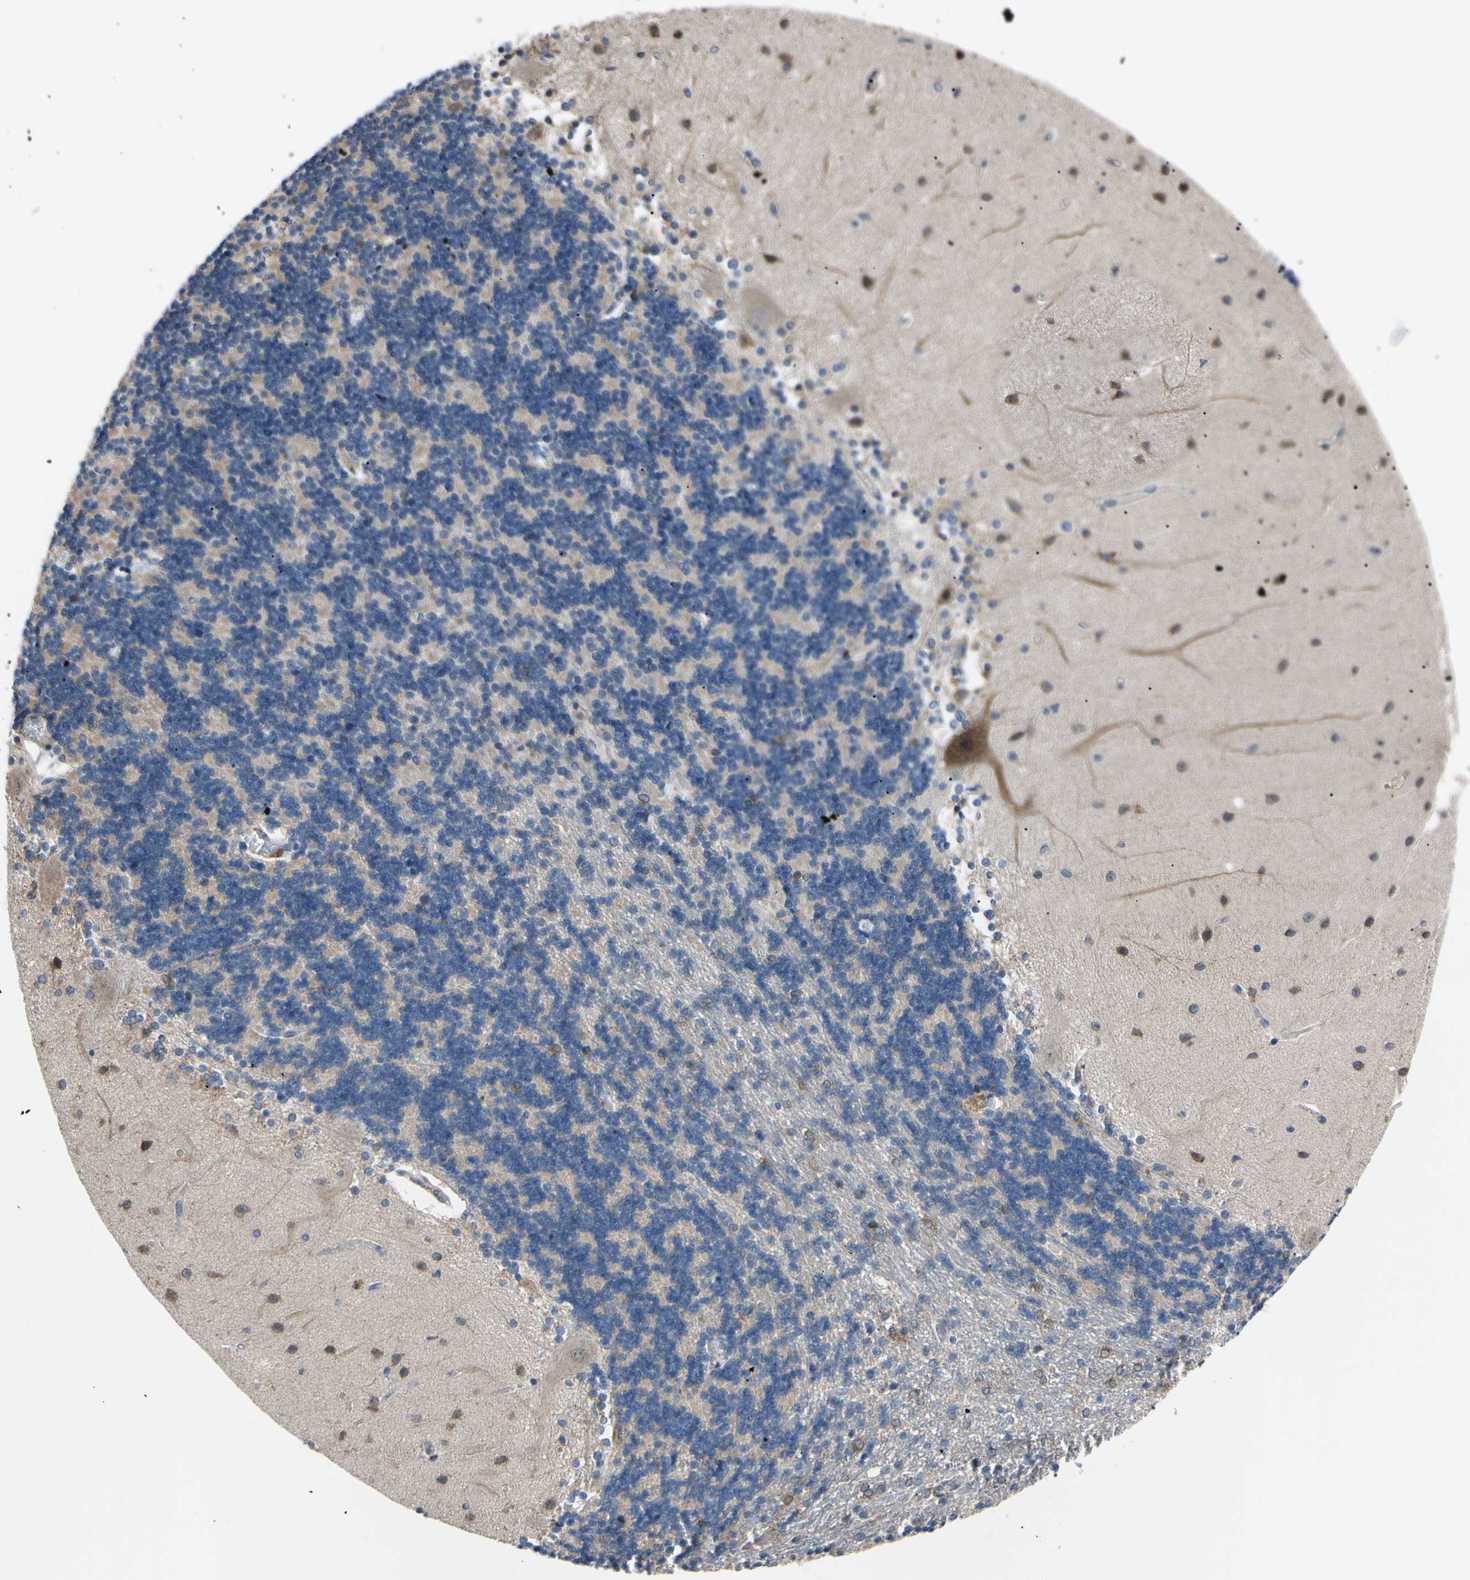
{"staining": {"intensity": "weak", "quantity": "25%-75%", "location": "cytoplasmic/membranous"}, "tissue": "cerebellum", "cell_type": "Cells in granular layer", "image_type": "normal", "snomed": [{"axis": "morphology", "description": "Normal tissue, NOS"}, {"axis": "topography", "description": "Cerebellum"}], "caption": "Immunohistochemistry staining of unremarkable cerebellum, which reveals low levels of weak cytoplasmic/membranous expression in about 25%-75% of cells in granular layer indicating weak cytoplasmic/membranous protein expression. The staining was performed using DAB (3,3'-diaminobenzidine) (brown) for protein detection and nuclei were counterstained in hematoxylin (blue).", "gene": "BMF", "patient": {"sex": "female", "age": 54}}